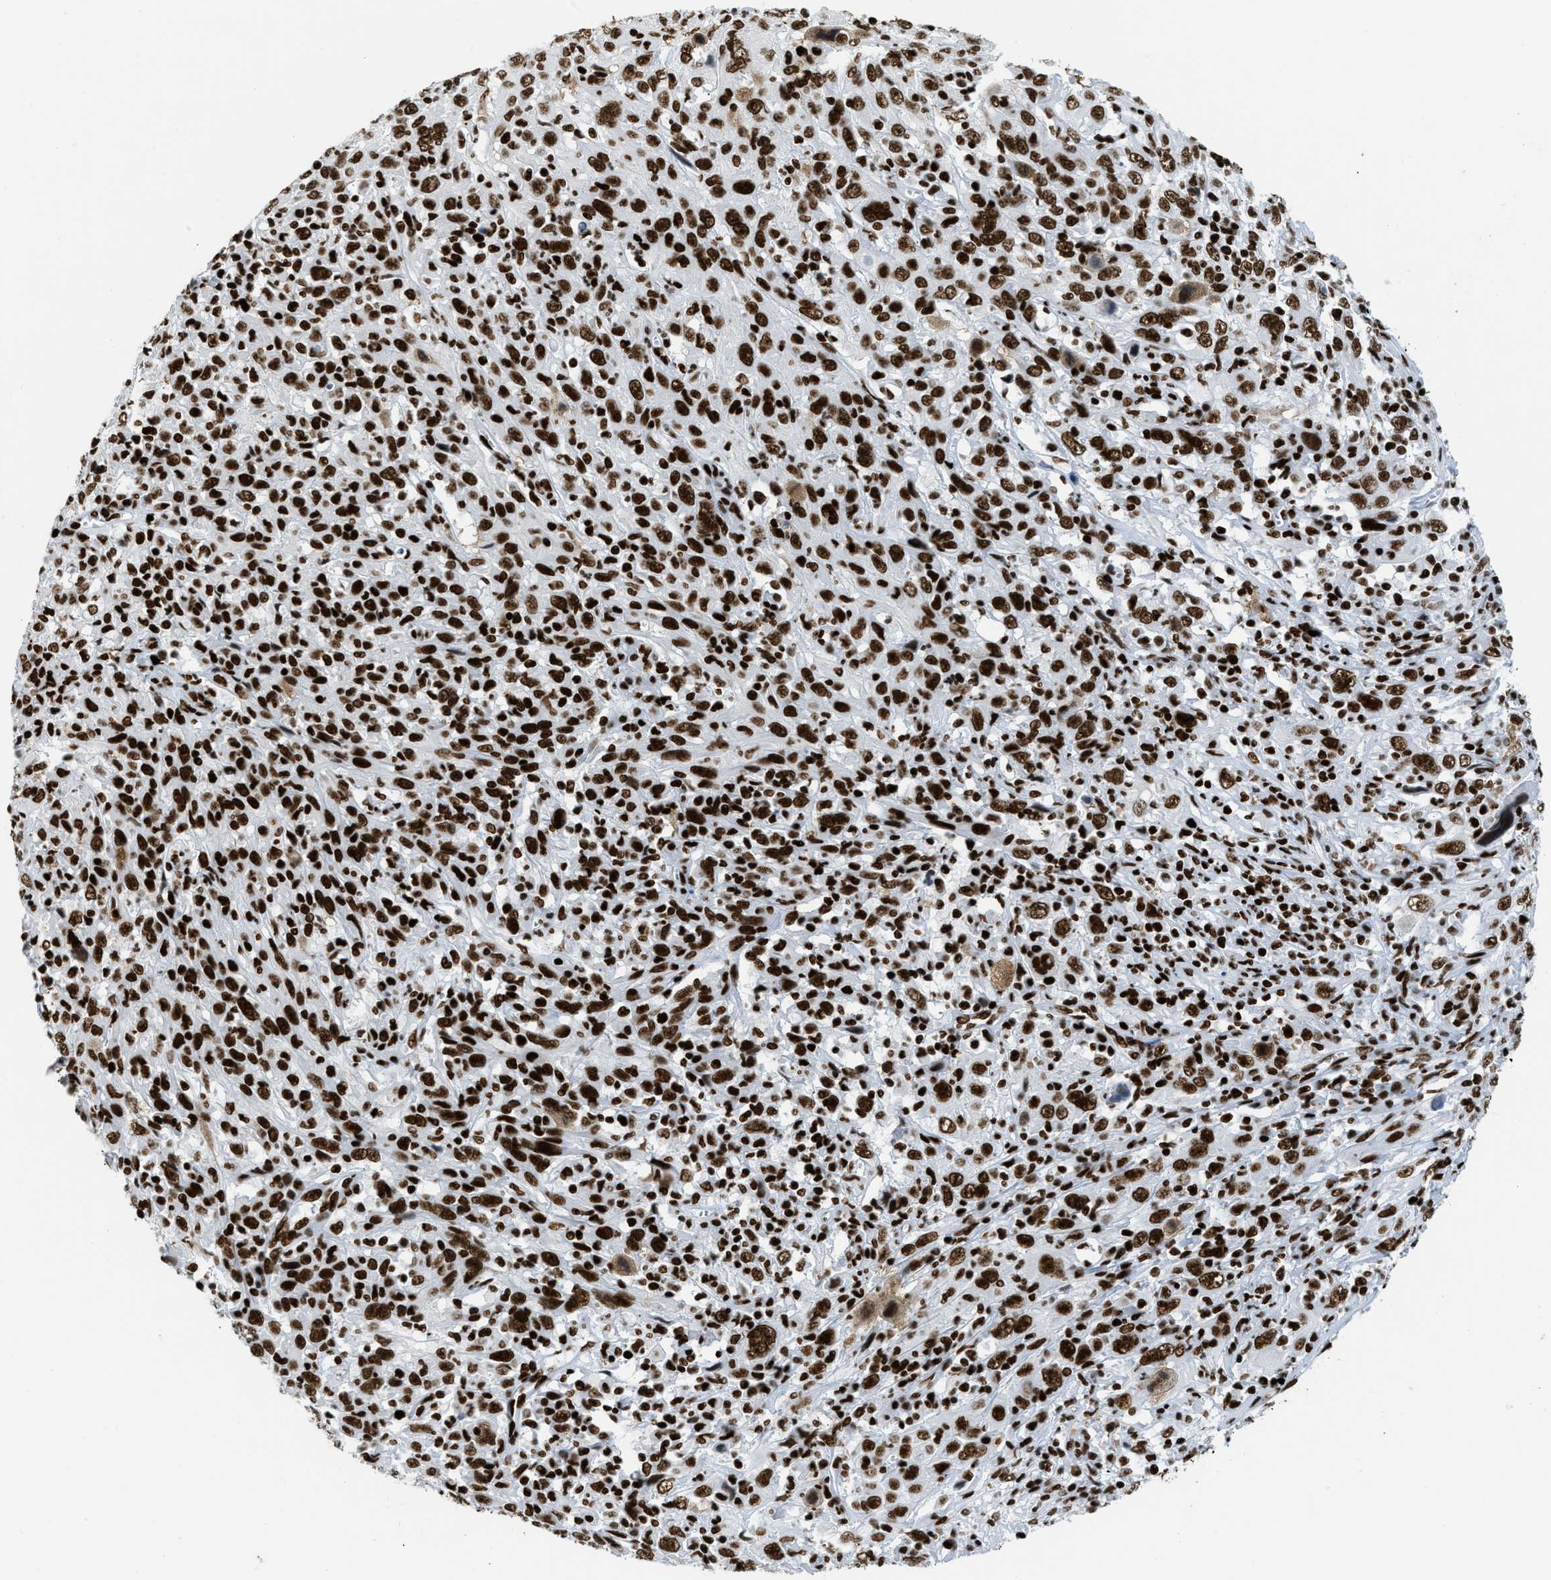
{"staining": {"intensity": "strong", "quantity": ">75%", "location": "cytoplasmic/membranous,nuclear"}, "tissue": "cervical cancer", "cell_type": "Tumor cells", "image_type": "cancer", "snomed": [{"axis": "morphology", "description": "Squamous cell carcinoma, NOS"}, {"axis": "topography", "description": "Cervix"}], "caption": "Cervical squamous cell carcinoma stained with DAB (3,3'-diaminobenzidine) immunohistochemistry (IHC) displays high levels of strong cytoplasmic/membranous and nuclear staining in approximately >75% of tumor cells.", "gene": "PIF1", "patient": {"sex": "female", "age": 46}}